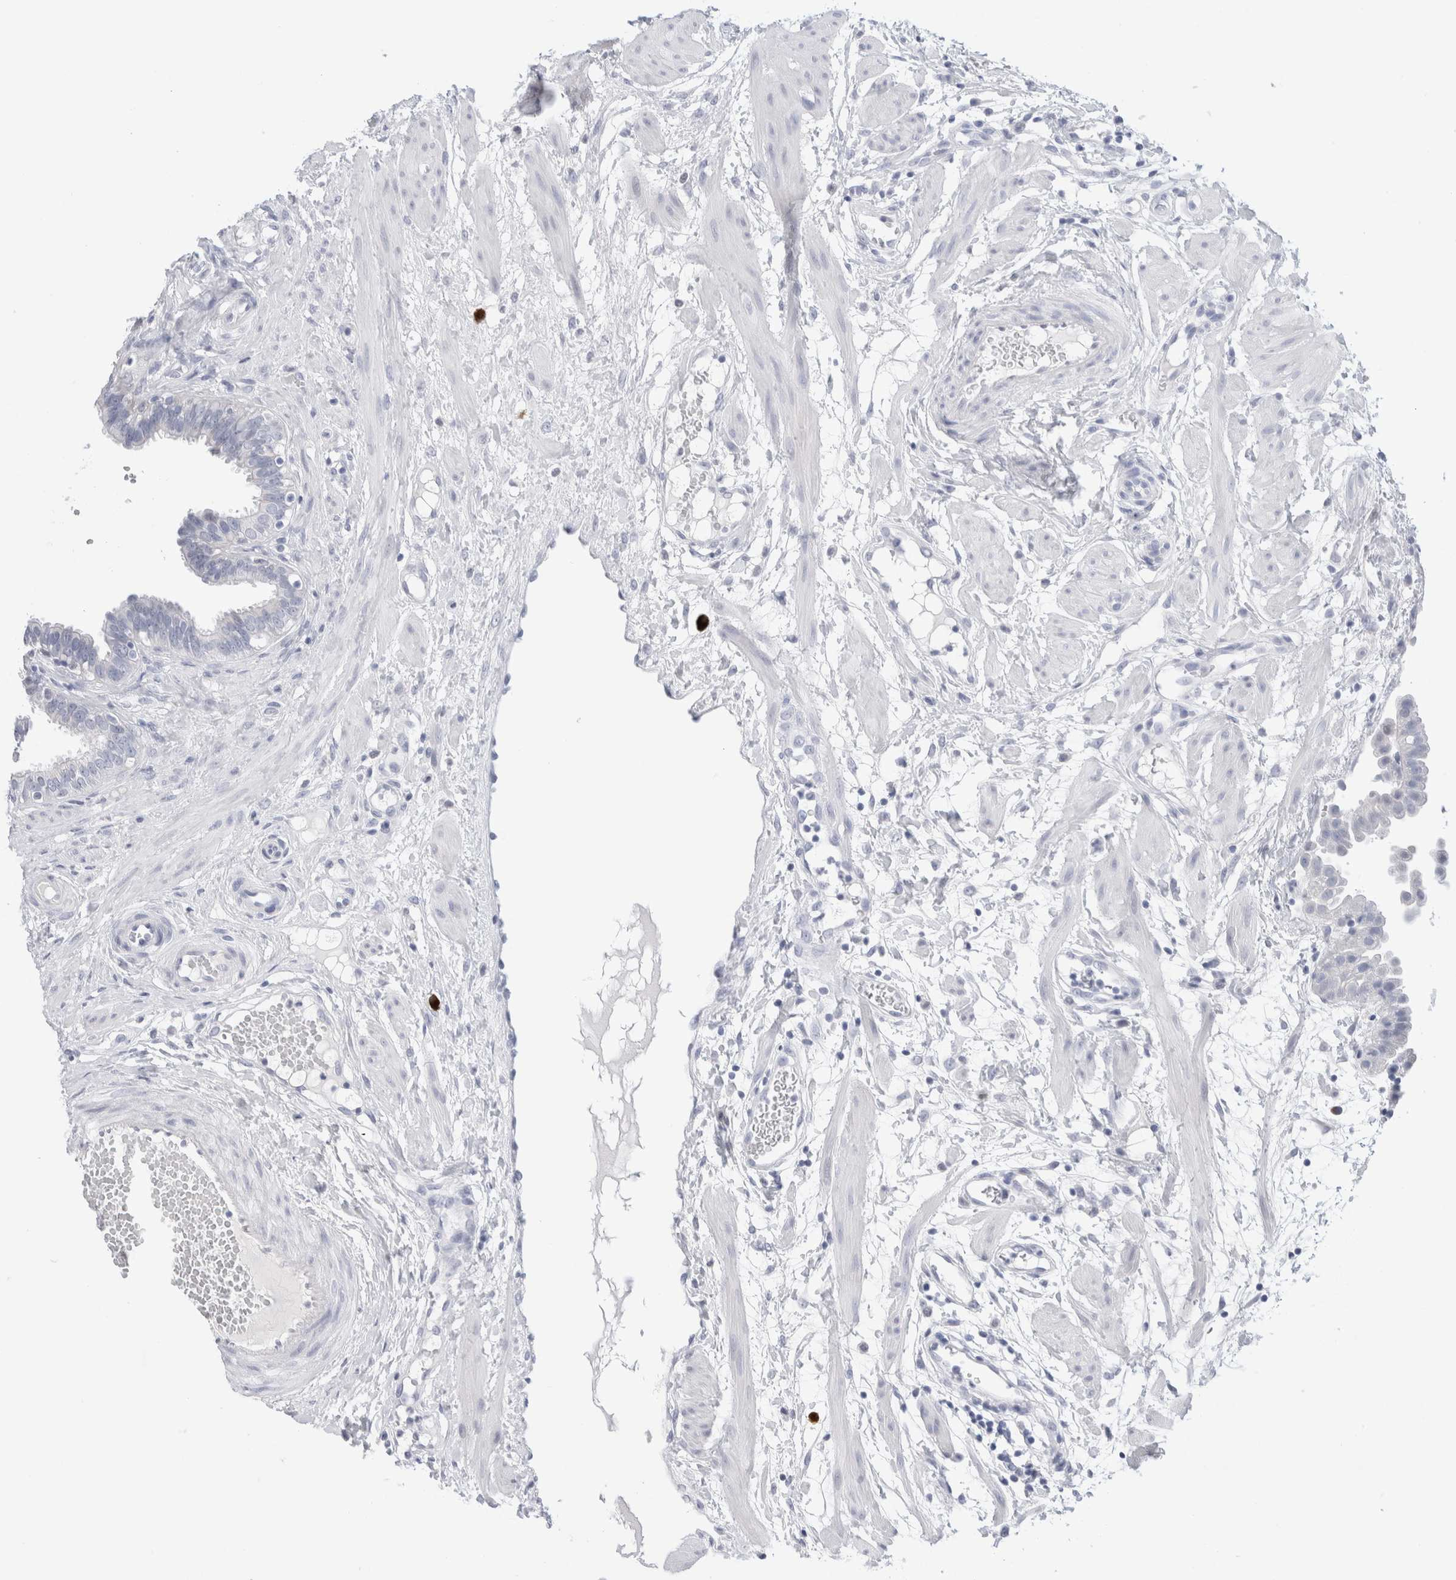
{"staining": {"intensity": "negative", "quantity": "none", "location": "none"}, "tissue": "fallopian tube", "cell_type": "Glandular cells", "image_type": "normal", "snomed": [{"axis": "morphology", "description": "Normal tissue, NOS"}, {"axis": "topography", "description": "Fallopian tube"}, {"axis": "topography", "description": "Placenta"}], "caption": "Immunohistochemistry of benign human fallopian tube demonstrates no expression in glandular cells. Nuclei are stained in blue.", "gene": "SLC22A12", "patient": {"sex": "female", "age": 32}}